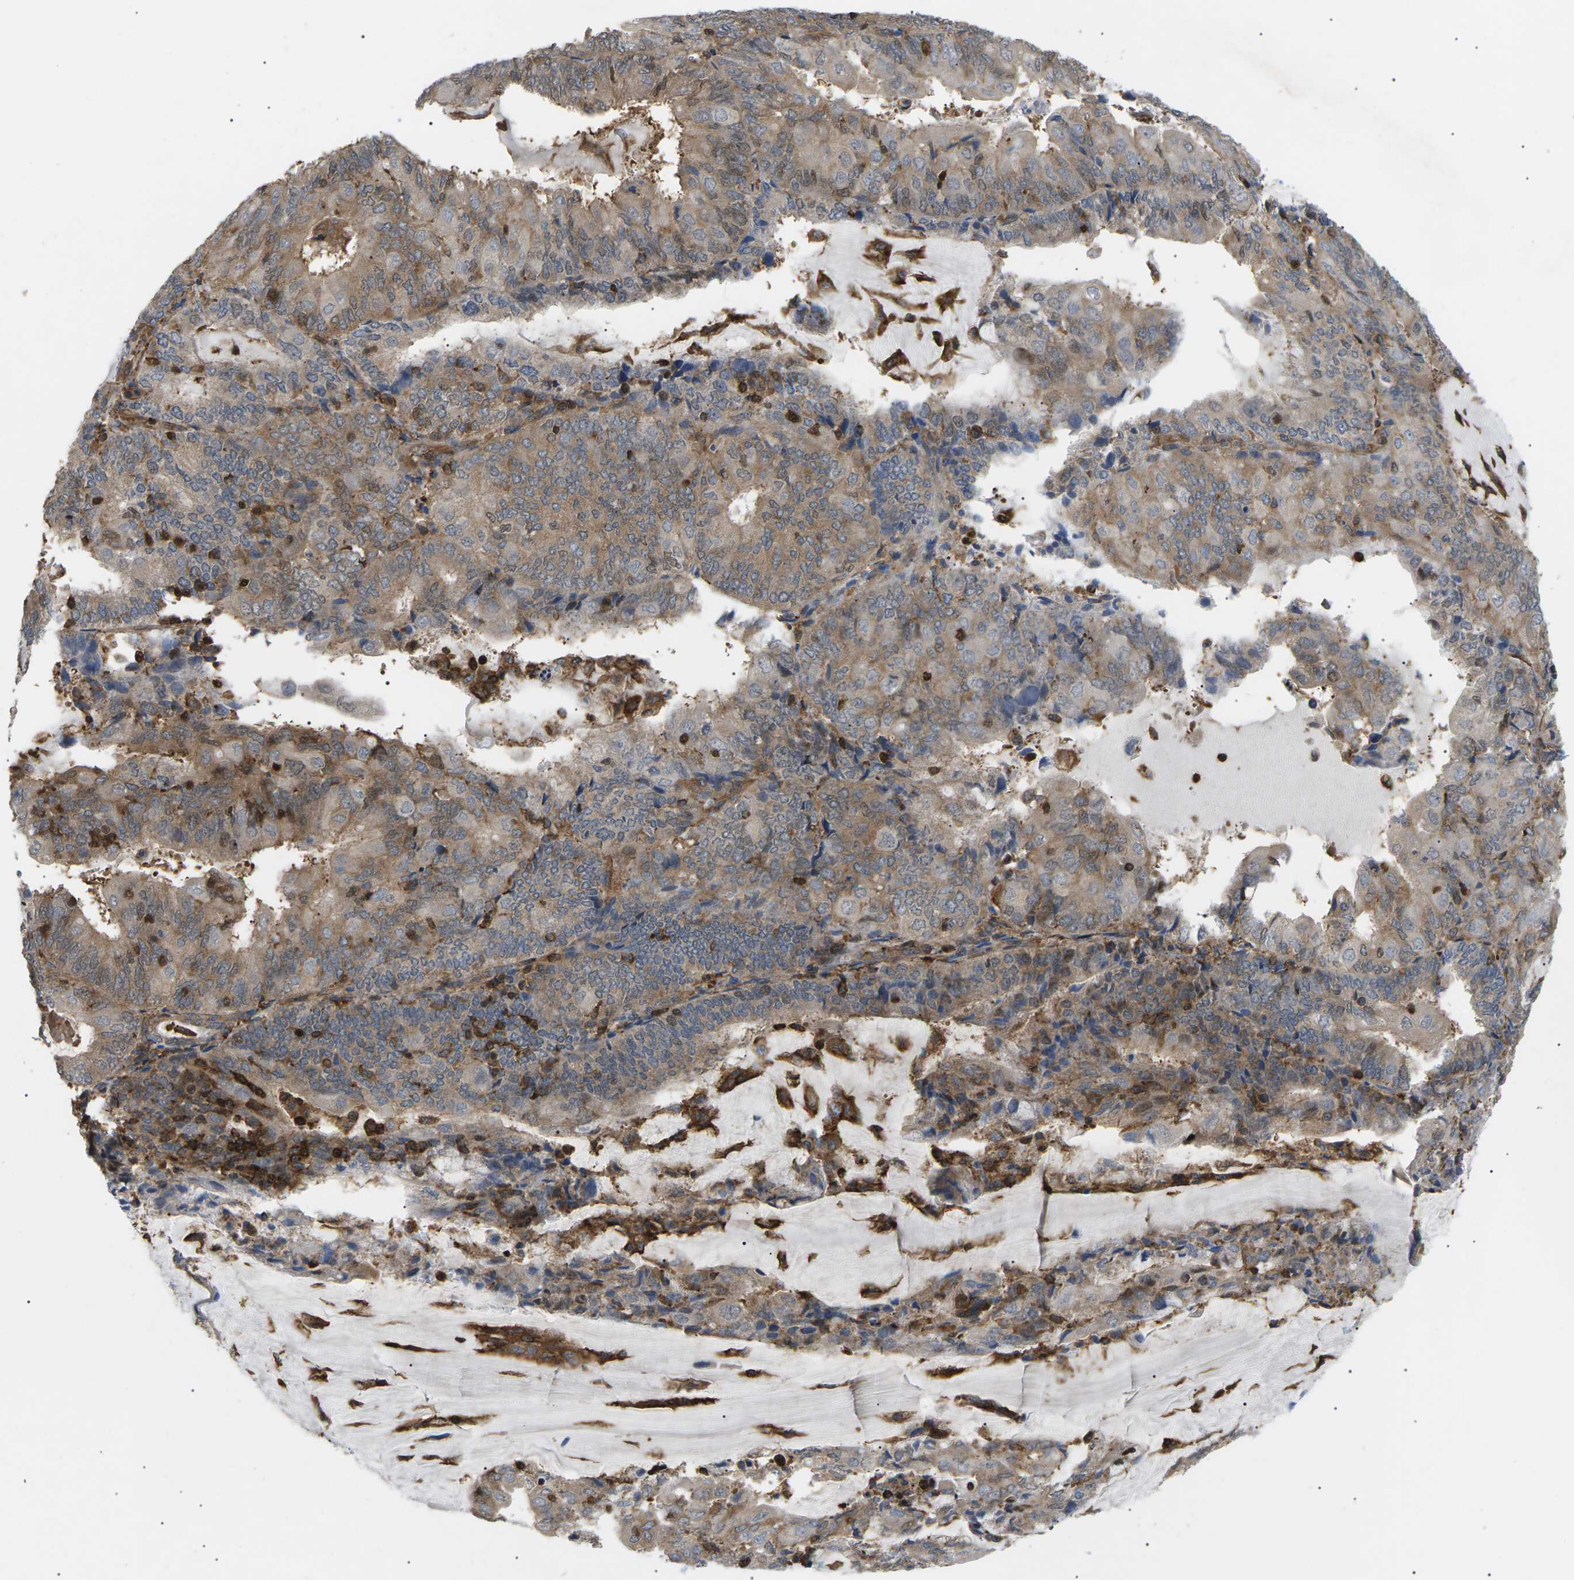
{"staining": {"intensity": "moderate", "quantity": ">75%", "location": "cytoplasmic/membranous"}, "tissue": "endometrial cancer", "cell_type": "Tumor cells", "image_type": "cancer", "snomed": [{"axis": "morphology", "description": "Adenocarcinoma, NOS"}, {"axis": "topography", "description": "Endometrium"}], "caption": "A brown stain highlights moderate cytoplasmic/membranous staining of a protein in endometrial adenocarcinoma tumor cells. The staining is performed using DAB brown chromogen to label protein expression. The nuclei are counter-stained blue using hematoxylin.", "gene": "TMTC4", "patient": {"sex": "female", "age": 81}}